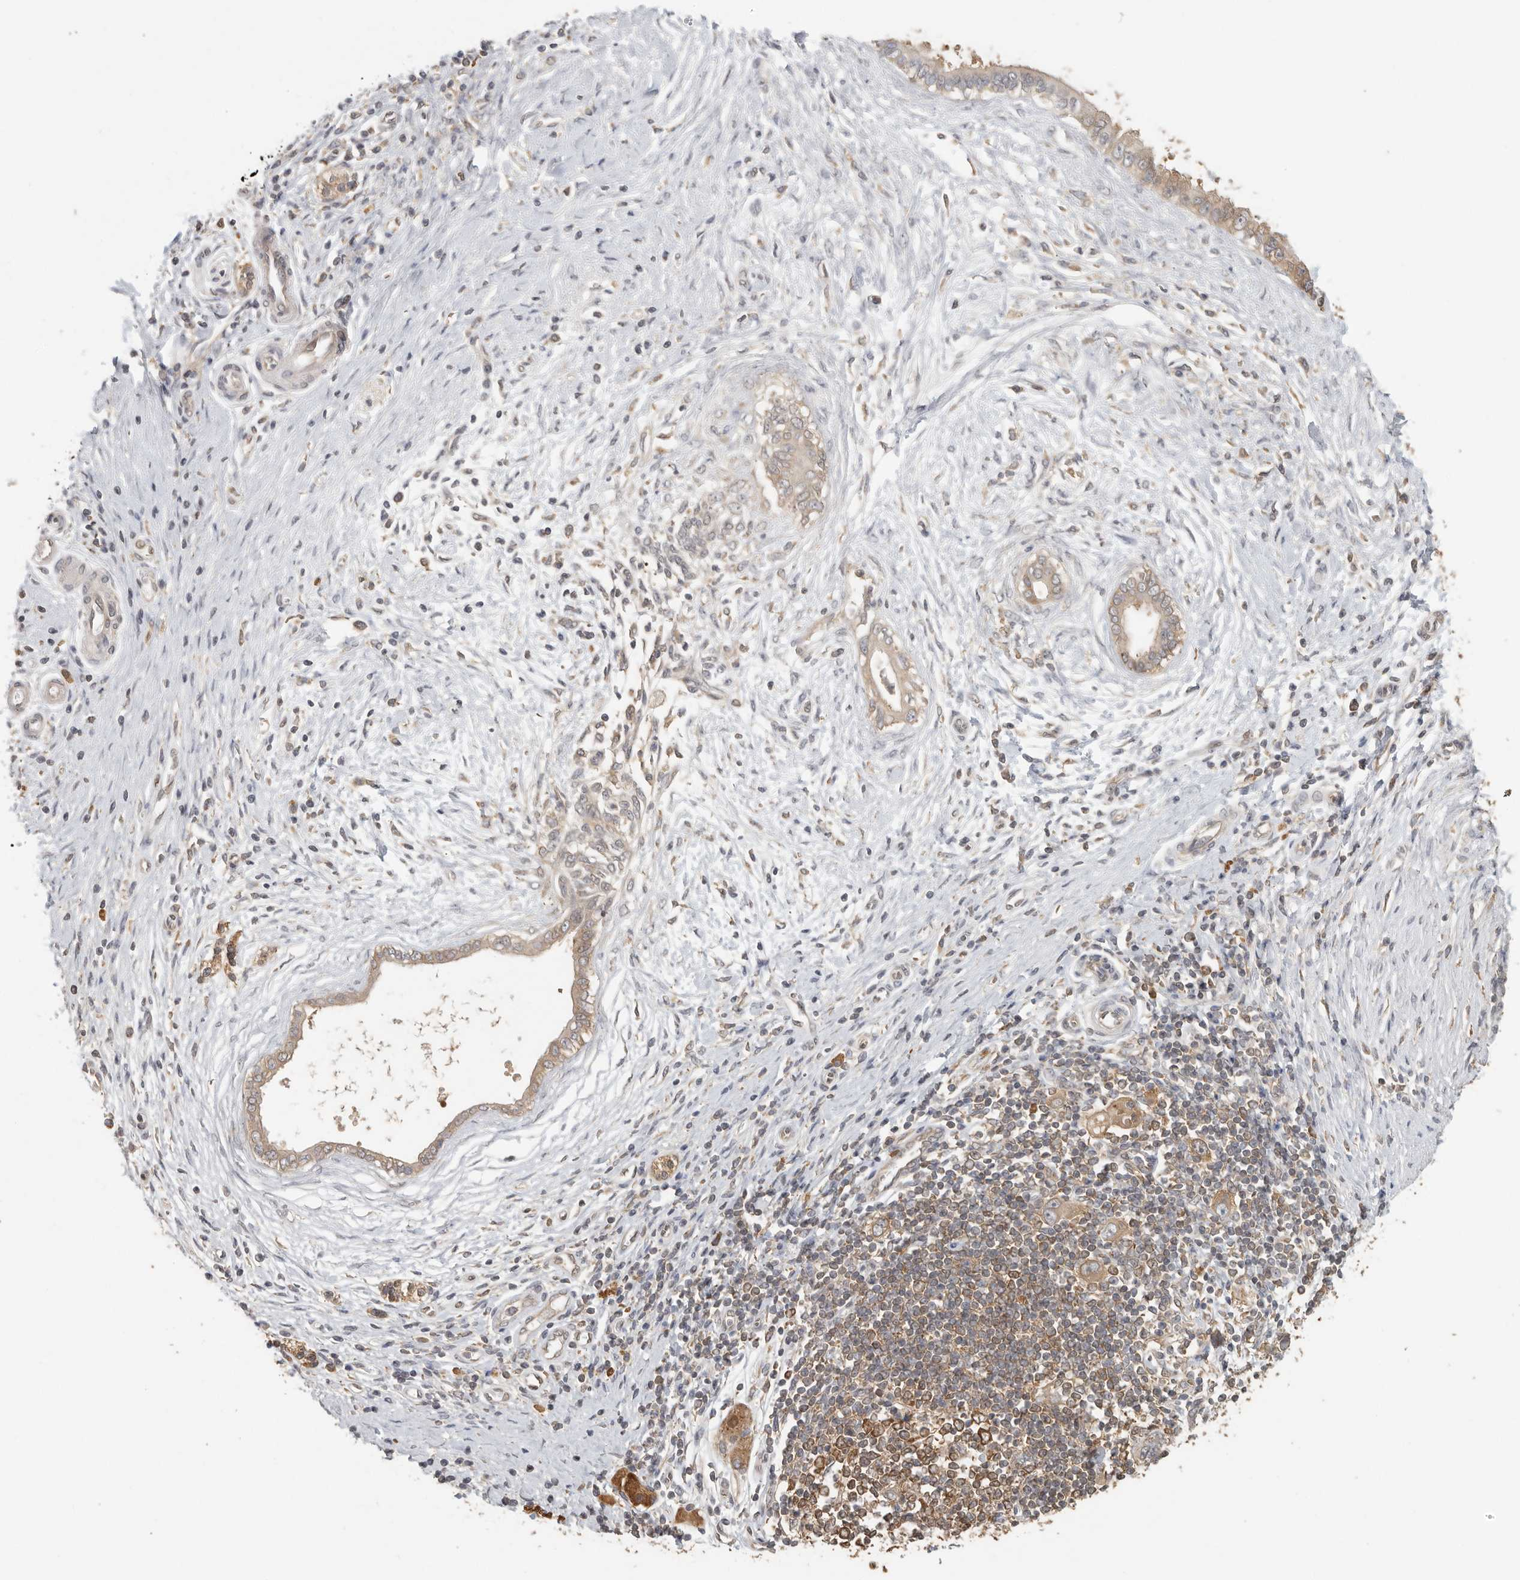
{"staining": {"intensity": "strong", "quantity": "25%-75%", "location": "cytoplasmic/membranous"}, "tissue": "pancreatic cancer", "cell_type": "Tumor cells", "image_type": "cancer", "snomed": [{"axis": "morphology", "description": "Adenocarcinoma, NOS"}, {"axis": "topography", "description": "Pancreas"}], "caption": "High-magnification brightfield microscopy of adenocarcinoma (pancreatic) stained with DAB (brown) and counterstained with hematoxylin (blue). tumor cells exhibit strong cytoplasmic/membranous staining is identified in about25%-75% of cells.", "gene": "CCT8", "patient": {"sex": "female", "age": 72}}